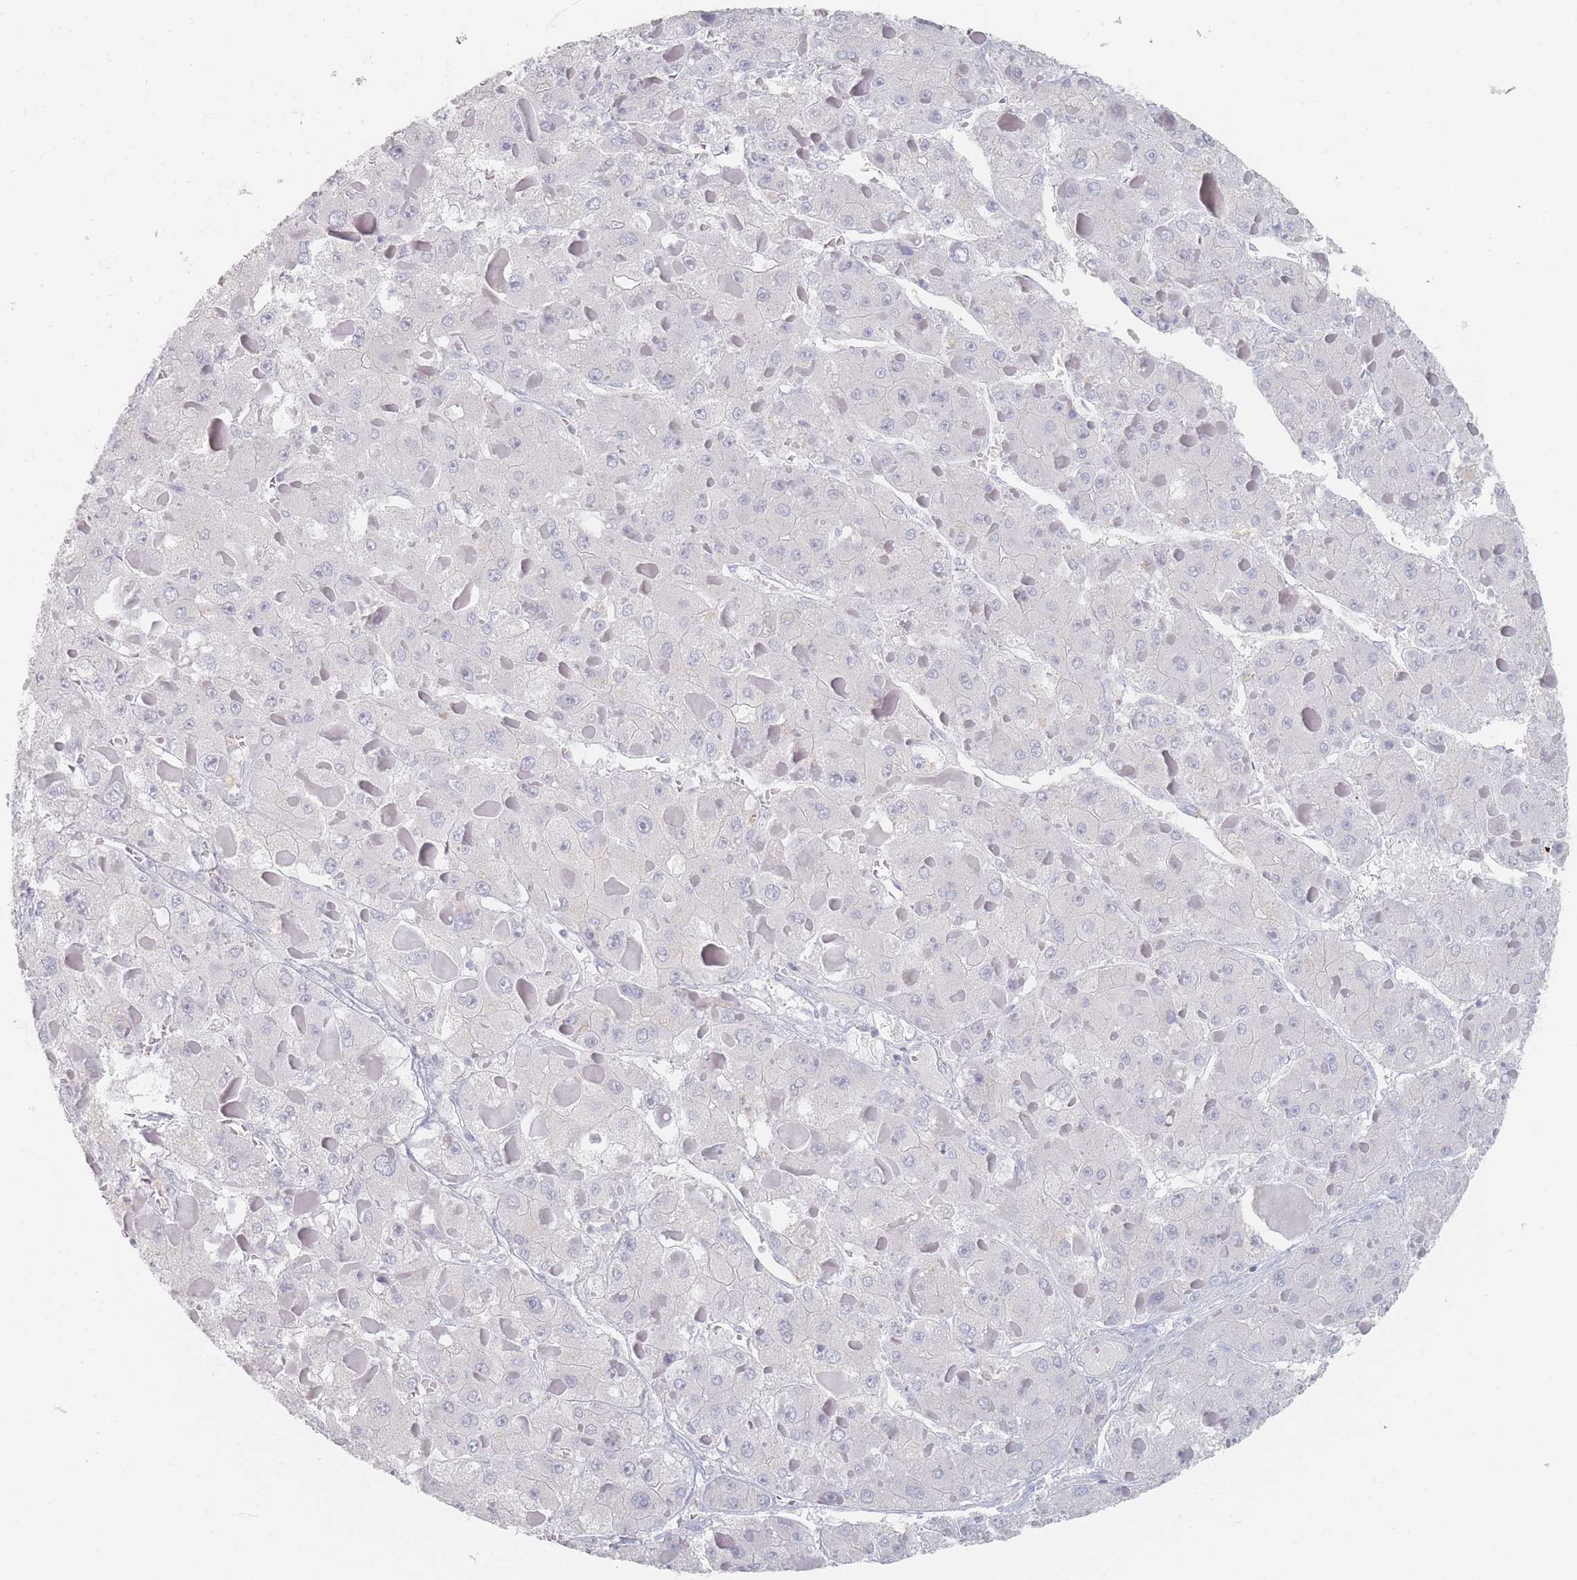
{"staining": {"intensity": "negative", "quantity": "none", "location": "none"}, "tissue": "liver cancer", "cell_type": "Tumor cells", "image_type": "cancer", "snomed": [{"axis": "morphology", "description": "Carcinoma, Hepatocellular, NOS"}, {"axis": "topography", "description": "Liver"}], "caption": "Photomicrograph shows no significant protein positivity in tumor cells of liver cancer.", "gene": "CD37", "patient": {"sex": "female", "age": 73}}